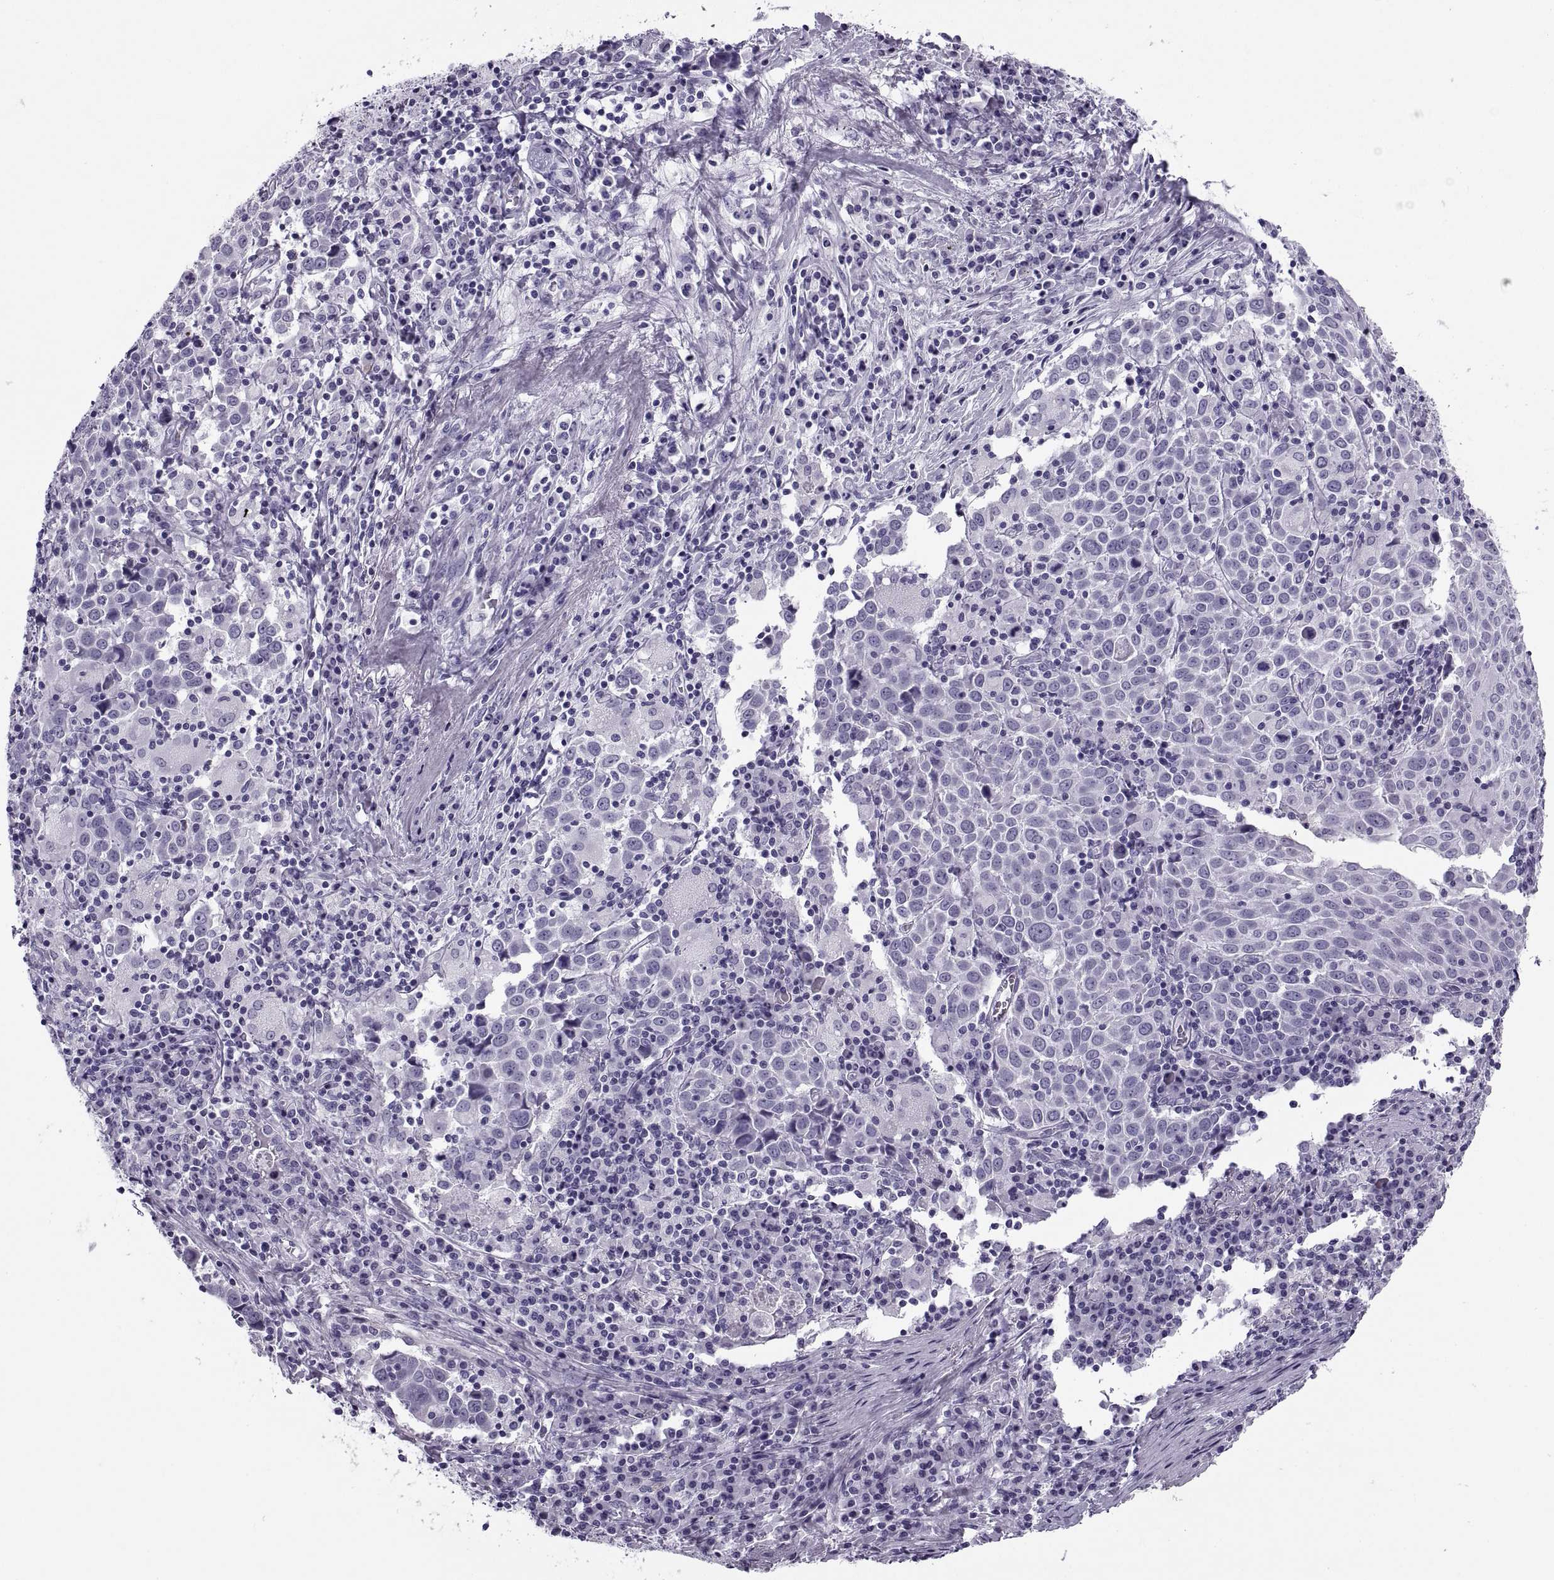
{"staining": {"intensity": "negative", "quantity": "none", "location": "none"}, "tissue": "lung cancer", "cell_type": "Tumor cells", "image_type": "cancer", "snomed": [{"axis": "morphology", "description": "Squamous cell carcinoma, NOS"}, {"axis": "topography", "description": "Lung"}], "caption": "A micrograph of lung cancer (squamous cell carcinoma) stained for a protein reveals no brown staining in tumor cells.", "gene": "RLBP1", "patient": {"sex": "male", "age": 57}}